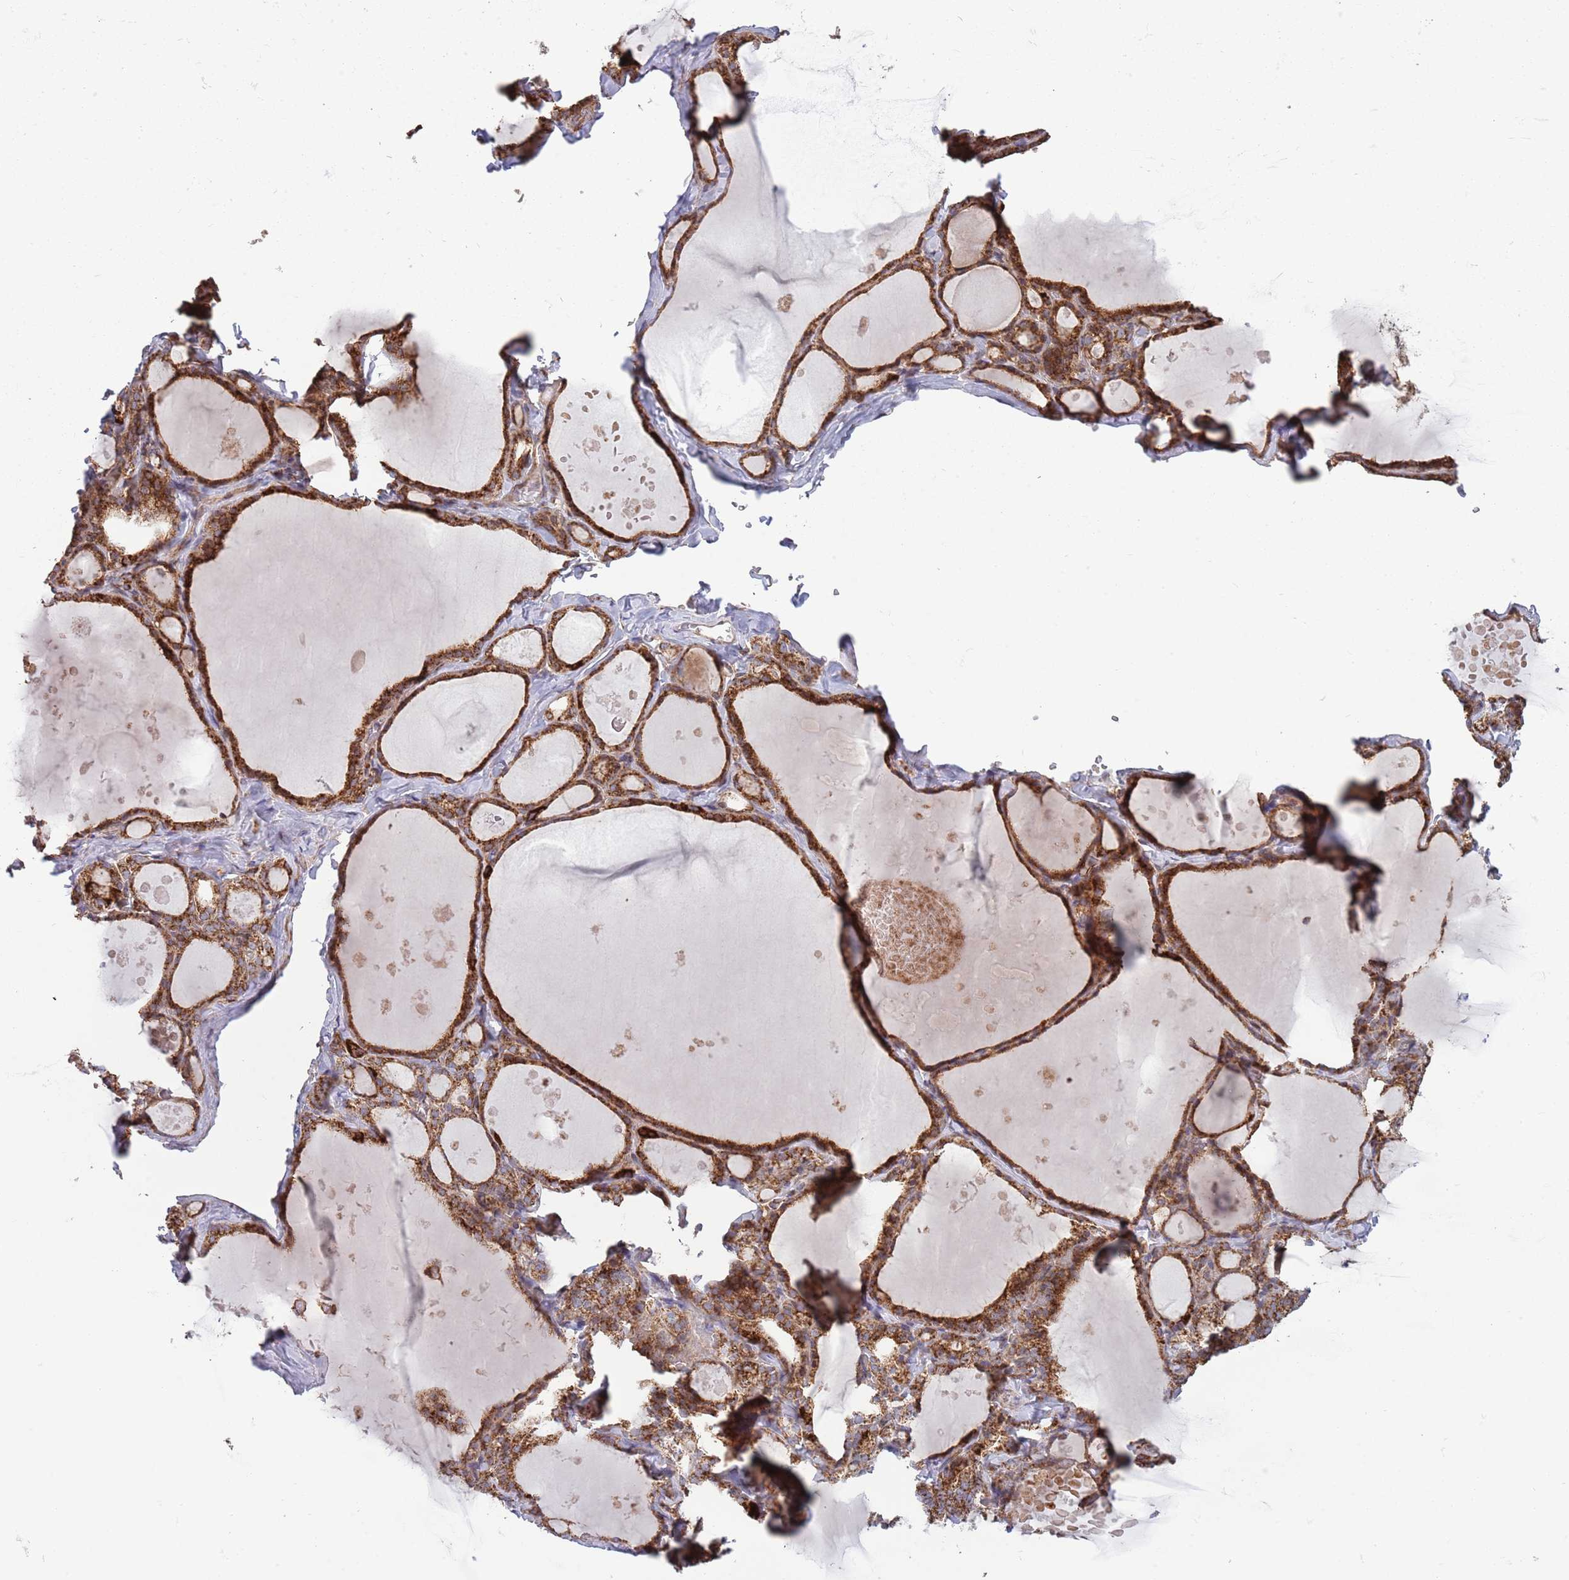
{"staining": {"intensity": "strong", "quantity": ">75%", "location": "cytoplasmic/membranous"}, "tissue": "thyroid gland", "cell_type": "Glandular cells", "image_type": "normal", "snomed": [{"axis": "morphology", "description": "Normal tissue, NOS"}, {"axis": "topography", "description": "Thyroid gland"}], "caption": "High-magnification brightfield microscopy of benign thyroid gland stained with DAB (brown) and counterstained with hematoxylin (blue). glandular cells exhibit strong cytoplasmic/membranous expression is appreciated in about>75% of cells.", "gene": "ATP5PD", "patient": {"sex": "male", "age": 56}}